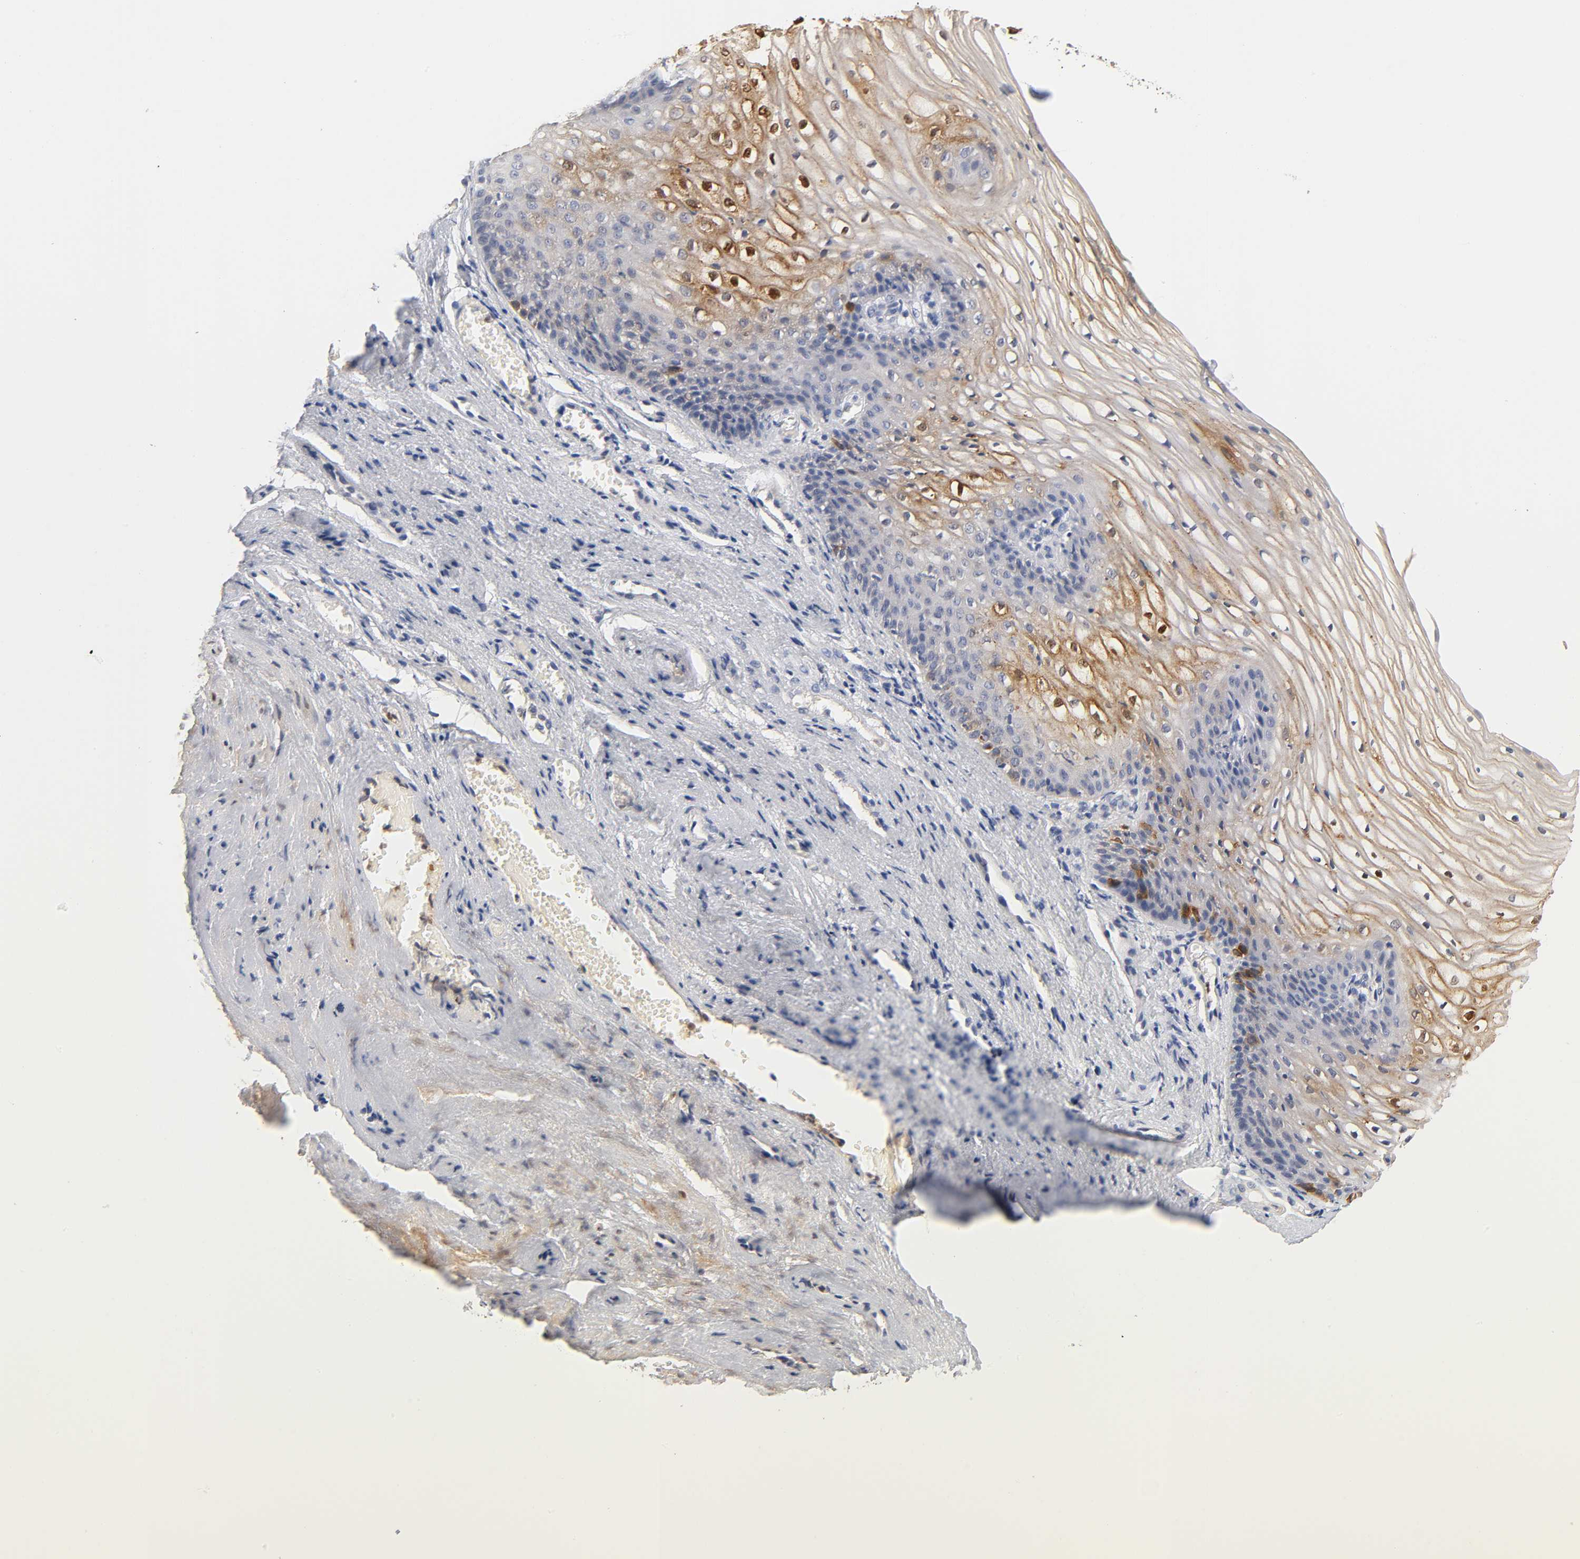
{"staining": {"intensity": "strong", "quantity": "25%-75%", "location": "cytoplasmic/membranous,nuclear"}, "tissue": "vagina", "cell_type": "Squamous epithelial cells", "image_type": "normal", "snomed": [{"axis": "morphology", "description": "Normal tissue, NOS"}, {"axis": "topography", "description": "Vagina"}], "caption": "Benign vagina displays strong cytoplasmic/membranous,nuclear staining in about 25%-75% of squamous epithelial cells The staining was performed using DAB (3,3'-diaminobenzidine), with brown indicating positive protein expression. Nuclei are stained blue with hematoxylin..", "gene": "OVOL1", "patient": {"sex": "female", "age": 34}}